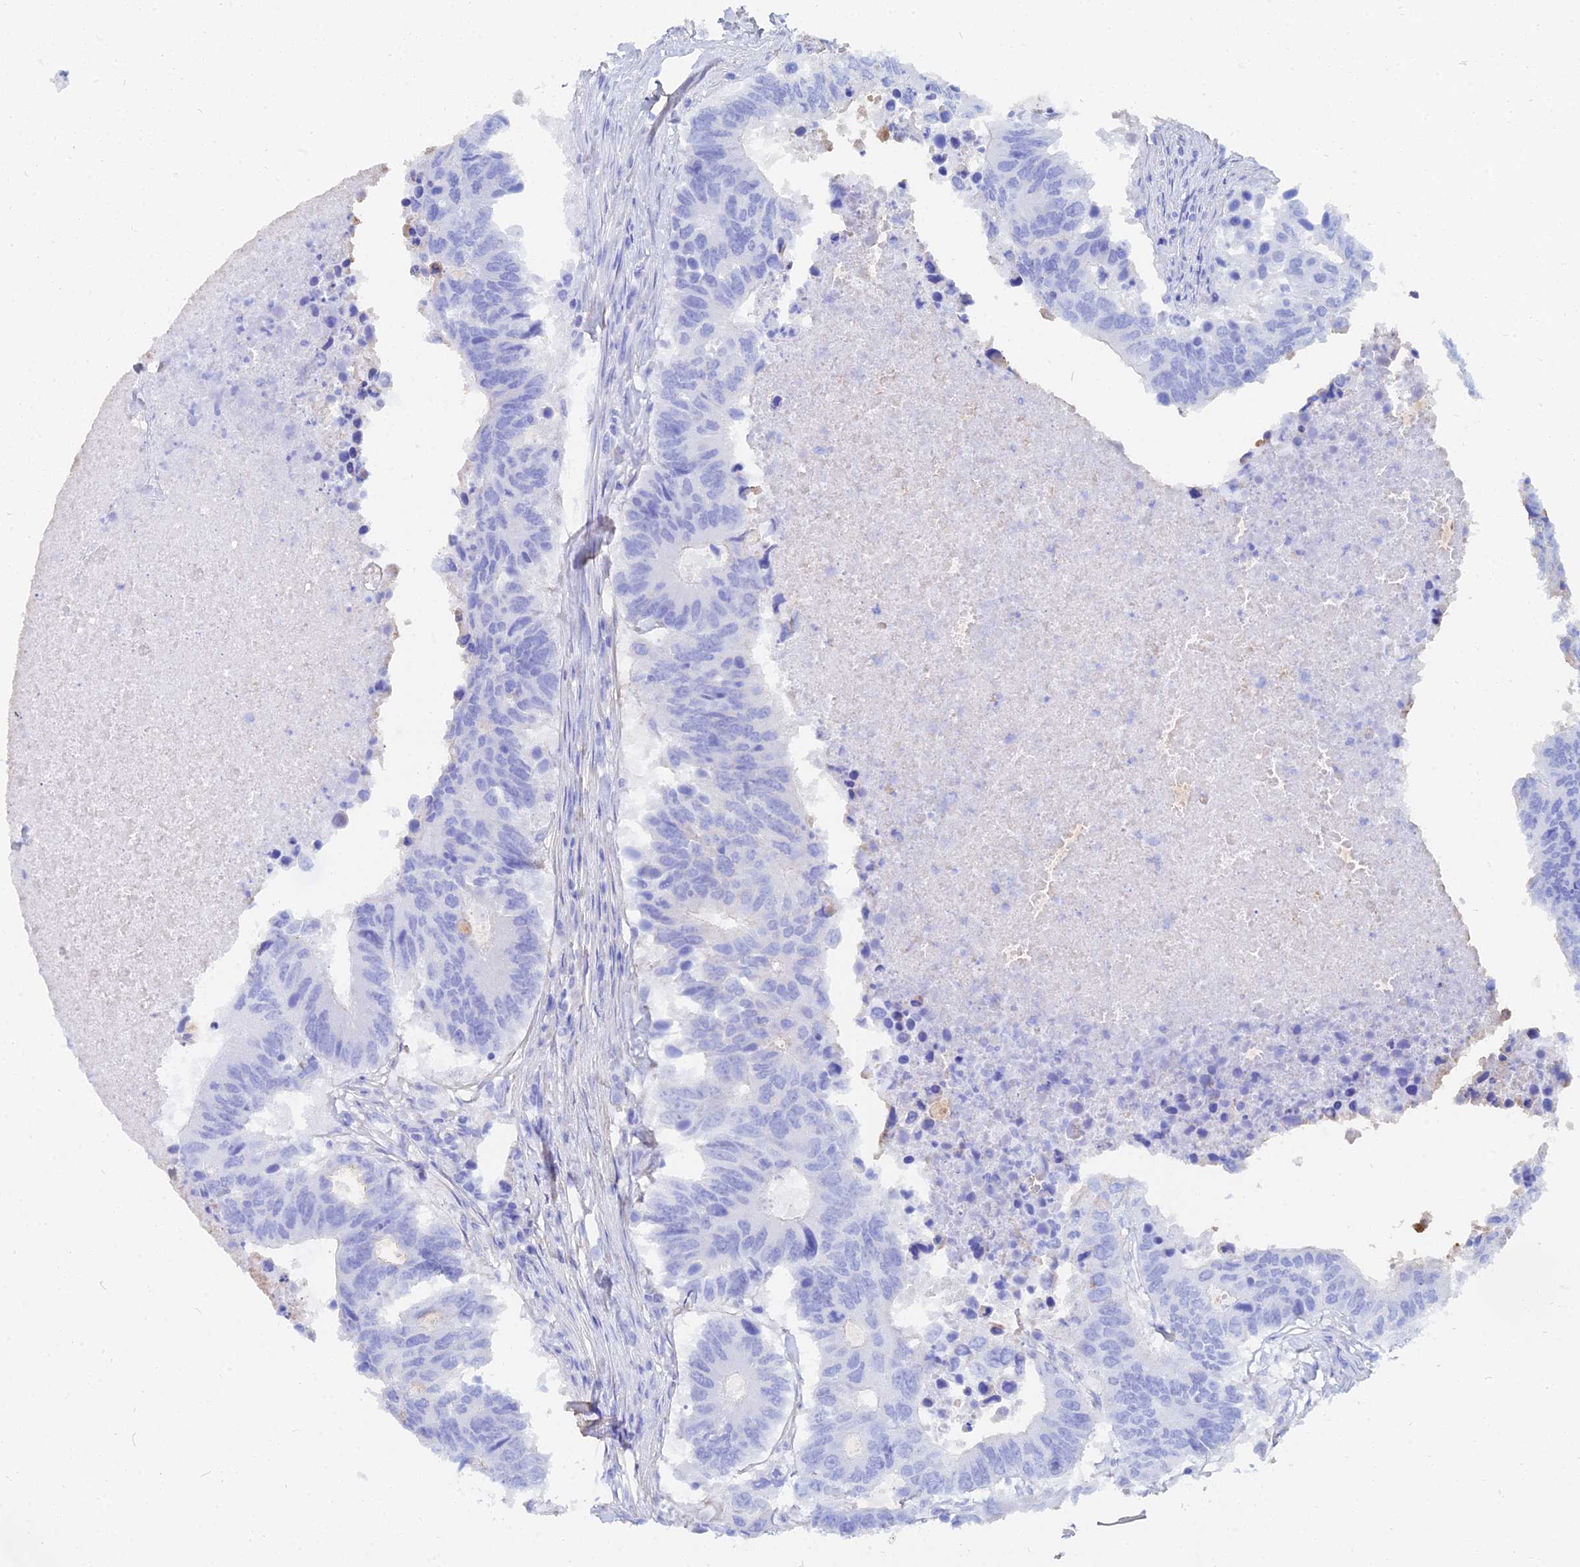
{"staining": {"intensity": "negative", "quantity": "none", "location": "none"}, "tissue": "colorectal cancer", "cell_type": "Tumor cells", "image_type": "cancer", "snomed": [{"axis": "morphology", "description": "Adenocarcinoma, NOS"}, {"axis": "topography", "description": "Colon"}], "caption": "This is a micrograph of immunohistochemistry (IHC) staining of colorectal adenocarcinoma, which shows no positivity in tumor cells. The staining is performed using DAB (3,3'-diaminobenzidine) brown chromogen with nuclei counter-stained in using hematoxylin.", "gene": "TRIM43B", "patient": {"sex": "male", "age": 71}}